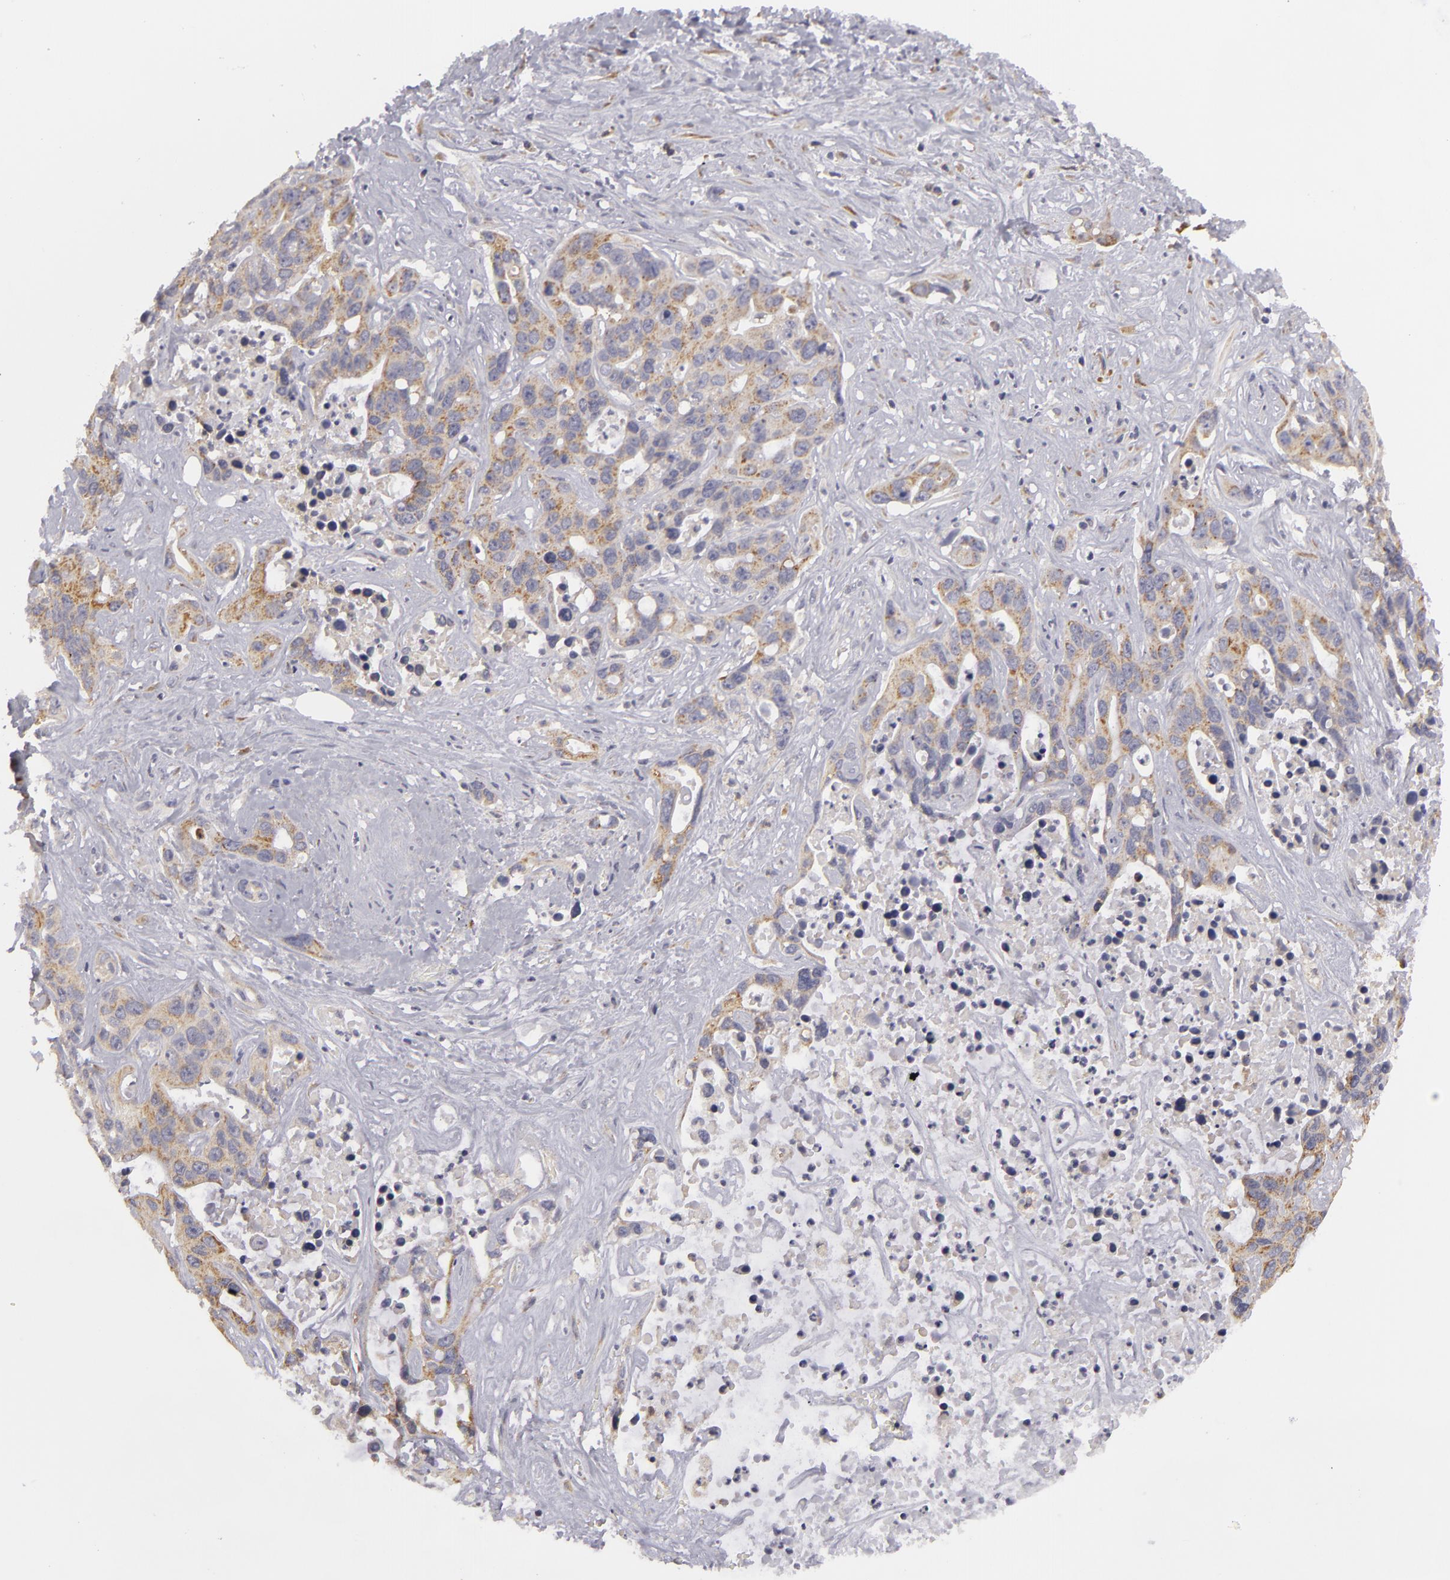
{"staining": {"intensity": "weak", "quantity": ">75%", "location": "cytoplasmic/membranous"}, "tissue": "liver cancer", "cell_type": "Tumor cells", "image_type": "cancer", "snomed": [{"axis": "morphology", "description": "Cholangiocarcinoma"}, {"axis": "topography", "description": "Liver"}], "caption": "Liver cholangiocarcinoma was stained to show a protein in brown. There is low levels of weak cytoplasmic/membranous staining in about >75% of tumor cells.", "gene": "ATP2B3", "patient": {"sex": "female", "age": 65}}